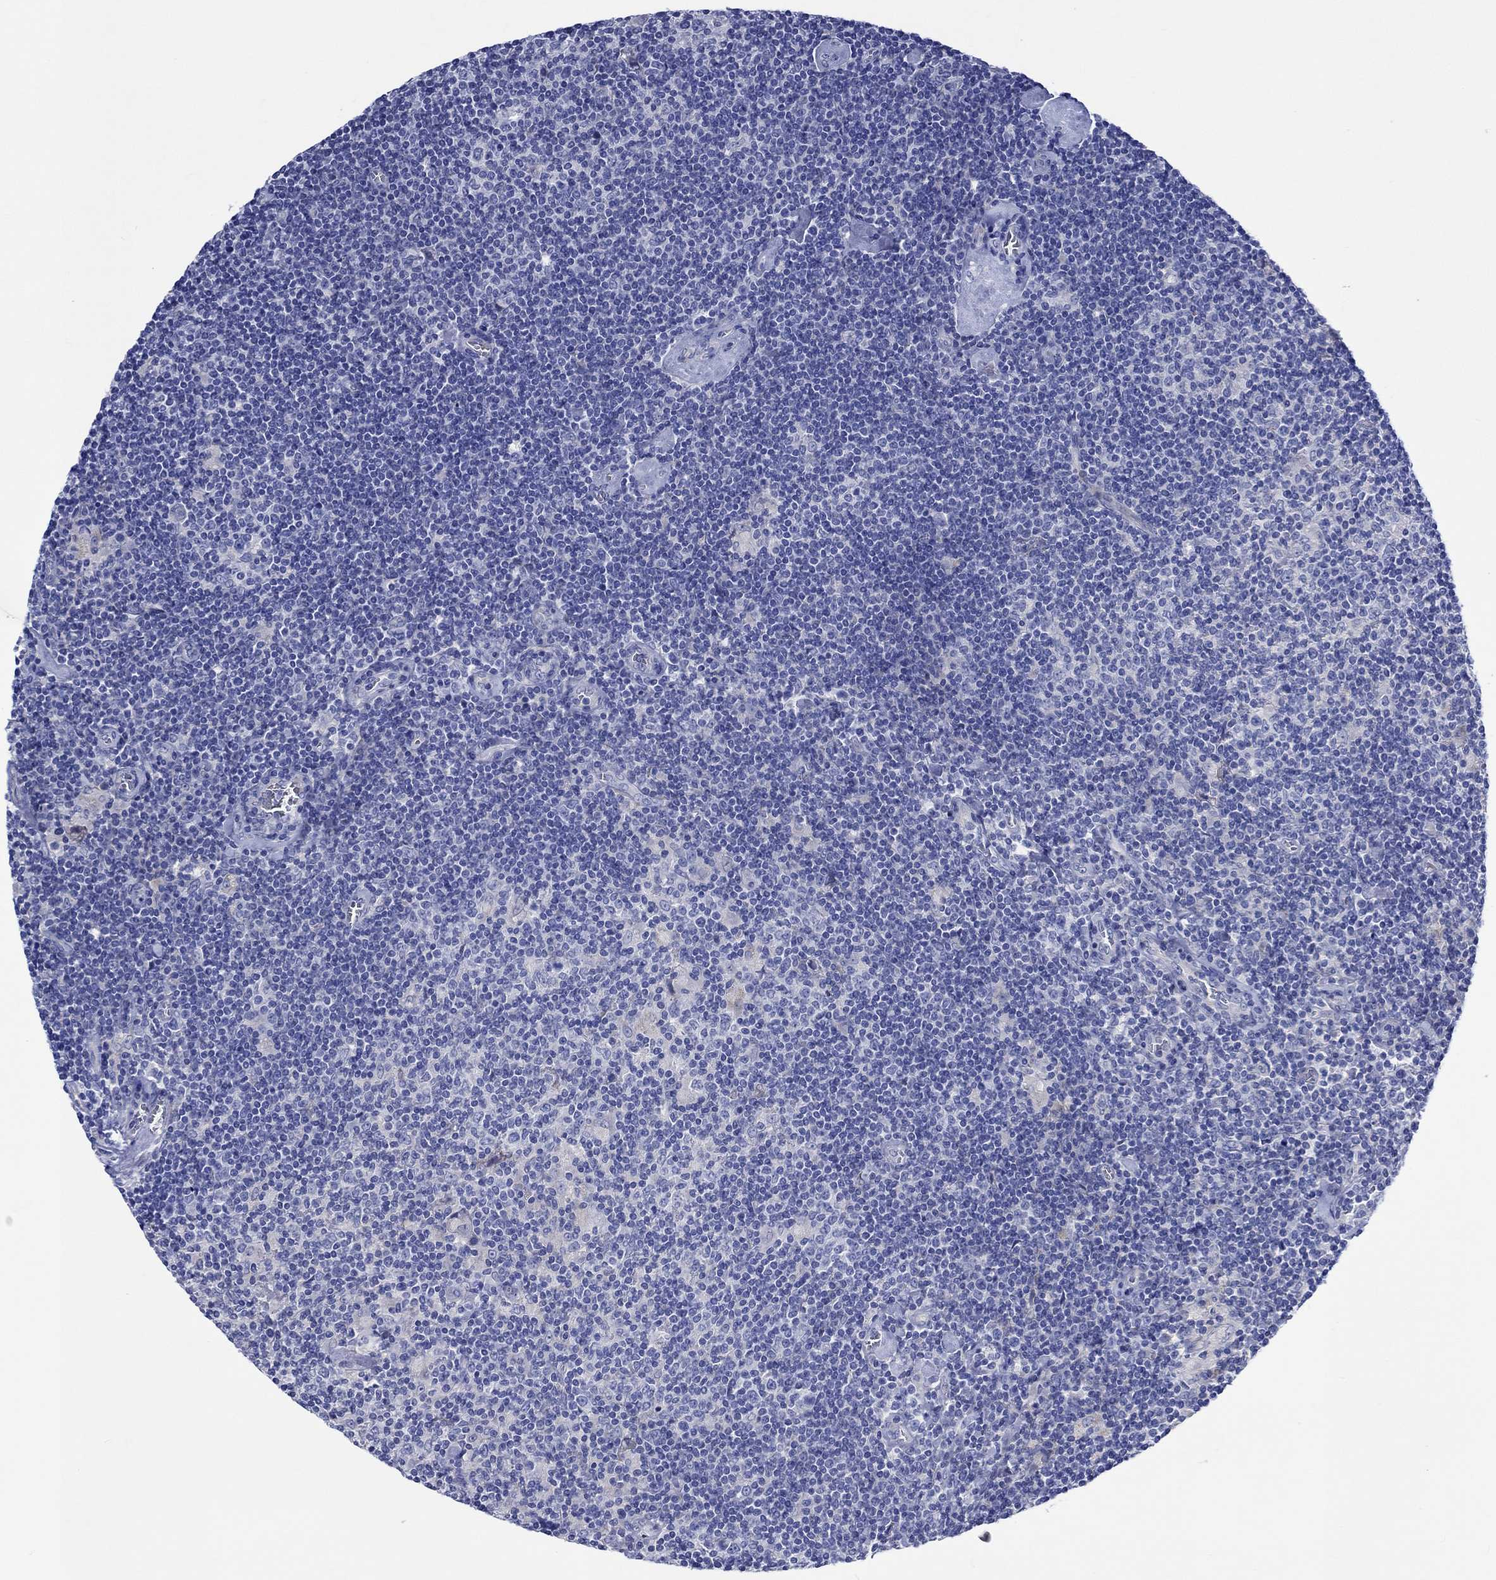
{"staining": {"intensity": "negative", "quantity": "none", "location": "none"}, "tissue": "lymphoma", "cell_type": "Tumor cells", "image_type": "cancer", "snomed": [{"axis": "morphology", "description": "Hodgkin's disease, NOS"}, {"axis": "topography", "description": "Lymph node"}], "caption": "There is no significant positivity in tumor cells of Hodgkin's disease. (Immunohistochemistry (ihc), brightfield microscopy, high magnification).", "gene": "NRIP3", "patient": {"sex": "male", "age": 40}}